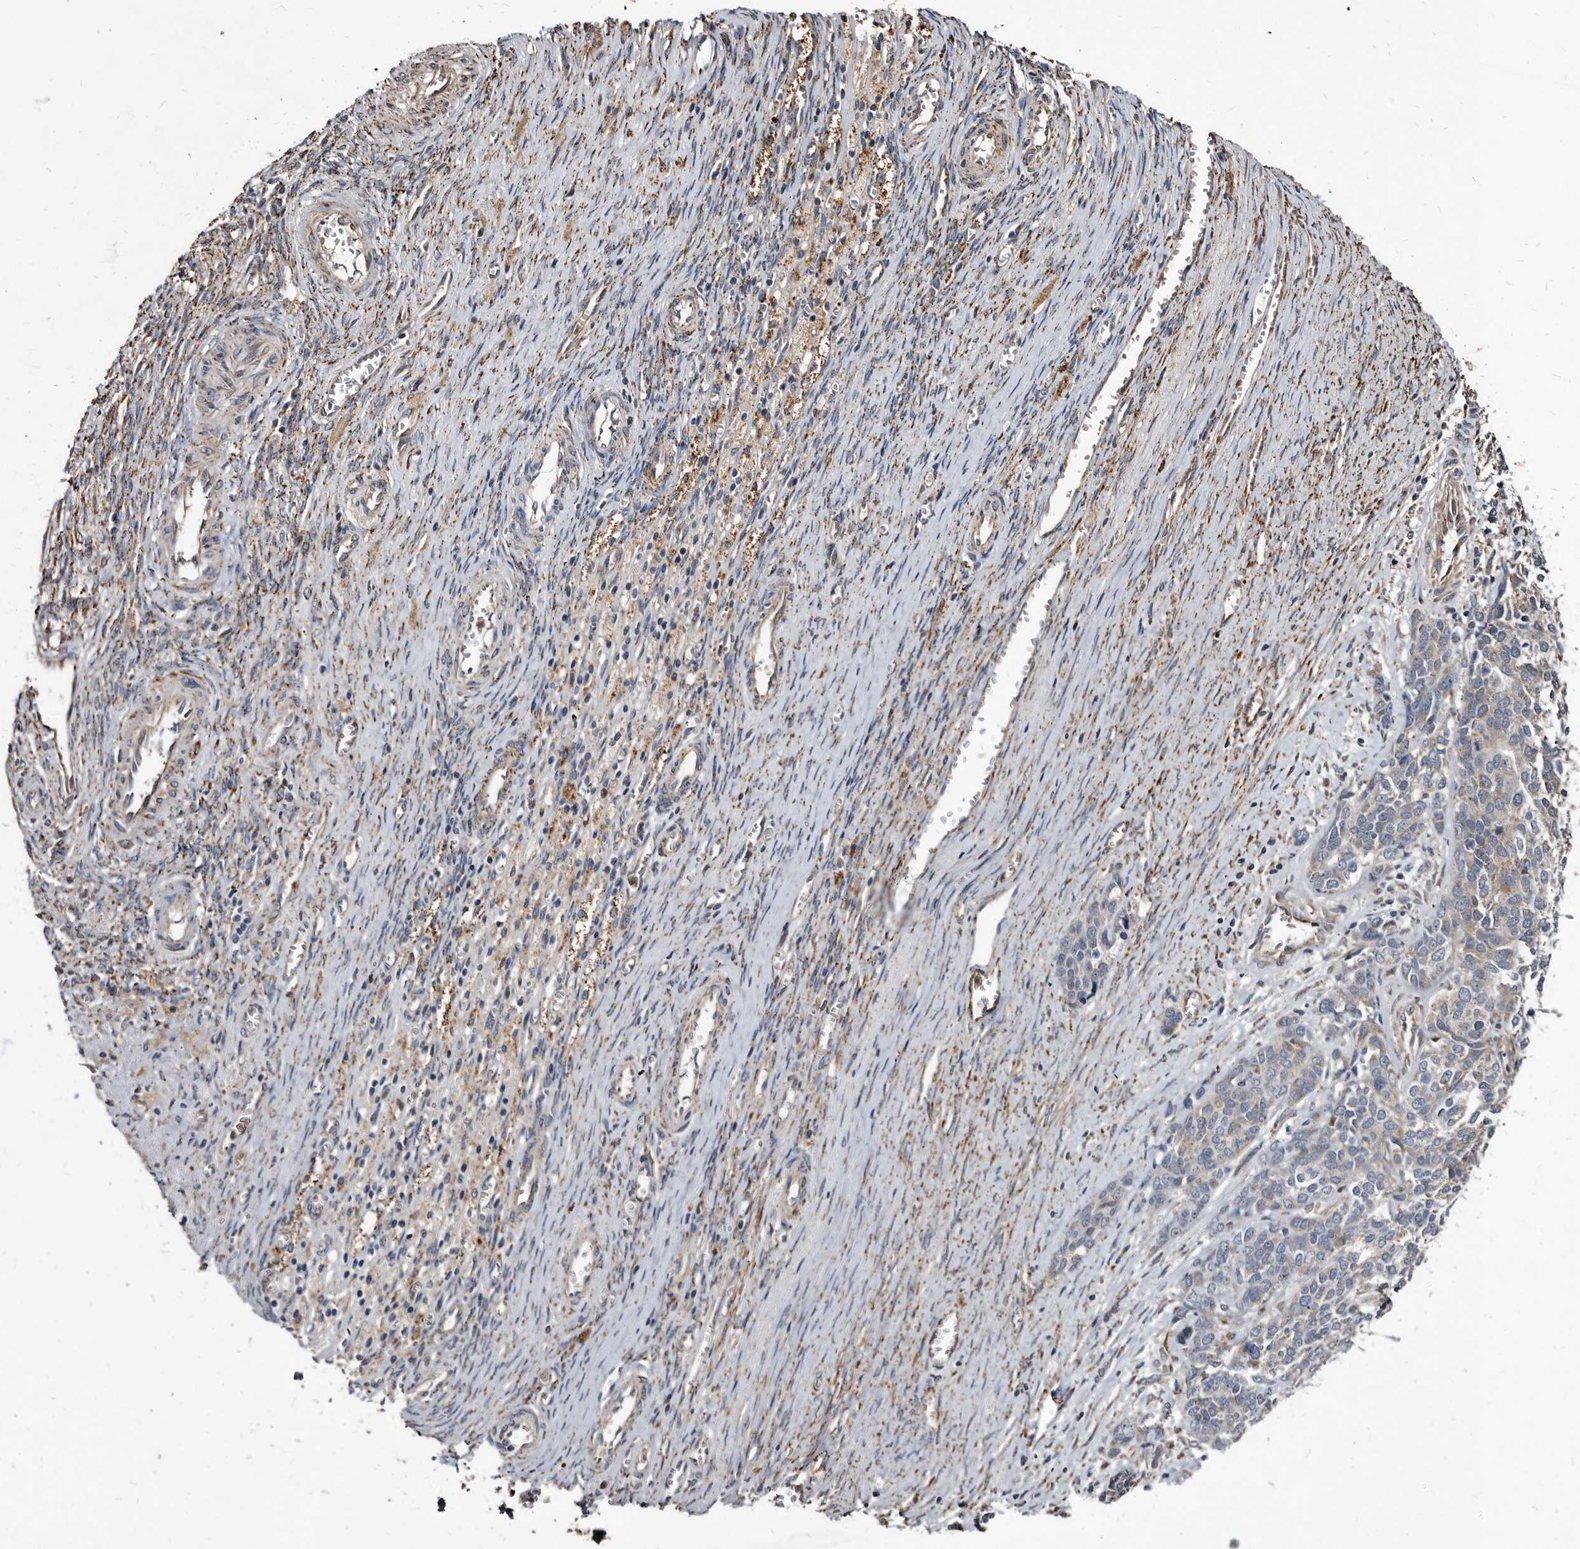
{"staining": {"intensity": "weak", "quantity": "<25%", "location": "cytoplasmic/membranous"}, "tissue": "ovarian cancer", "cell_type": "Tumor cells", "image_type": "cancer", "snomed": [{"axis": "morphology", "description": "Cystadenocarcinoma, serous, NOS"}, {"axis": "topography", "description": "Ovary"}], "caption": "An immunohistochemistry (IHC) micrograph of ovarian cancer is shown. There is no staining in tumor cells of ovarian cancer. Brightfield microscopy of immunohistochemistry (IHC) stained with DAB (brown) and hematoxylin (blue), captured at high magnification.", "gene": "CTSA", "patient": {"sex": "female", "age": 44}}